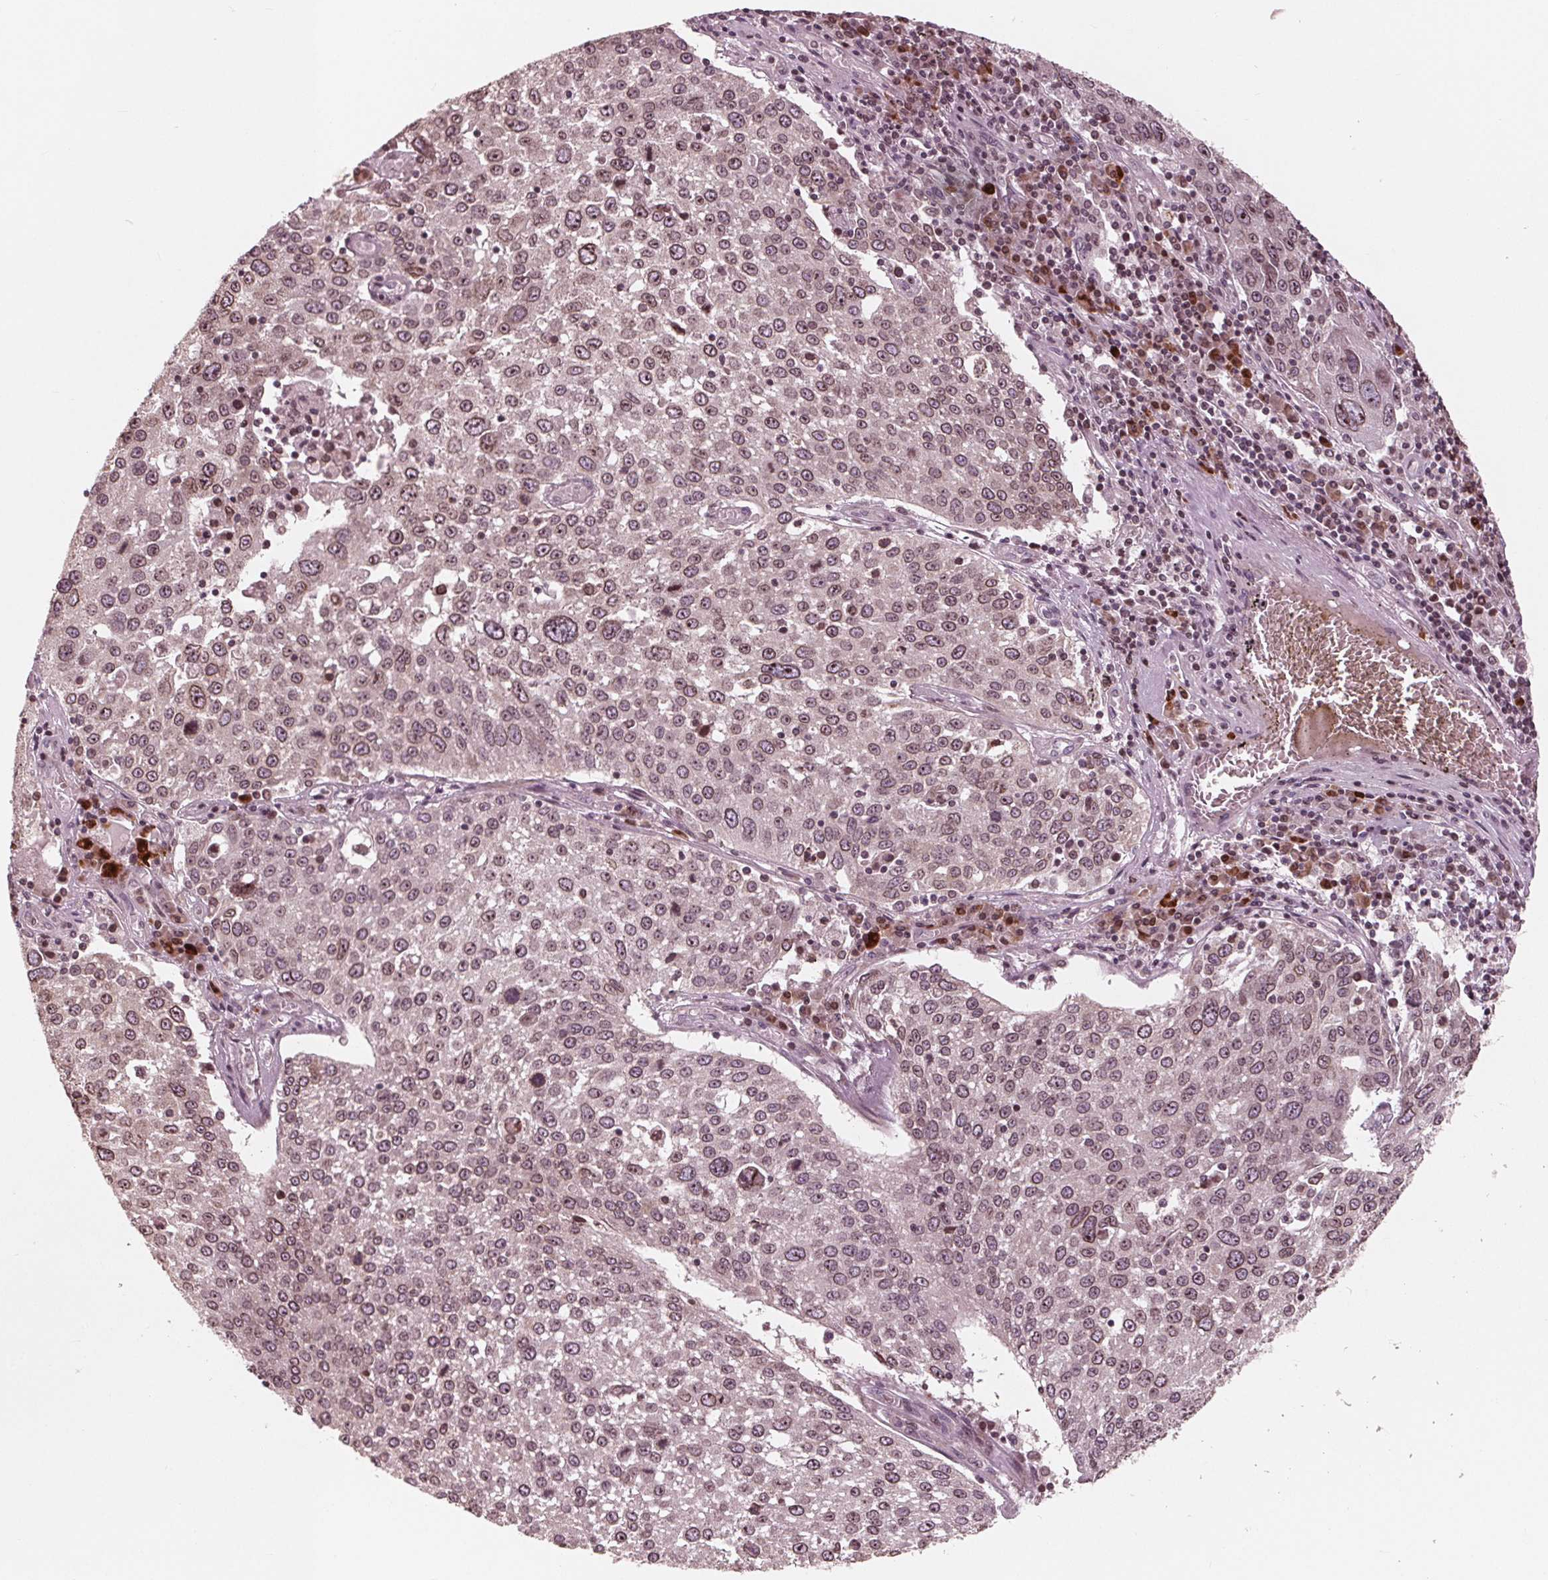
{"staining": {"intensity": "moderate", "quantity": ">75%", "location": "cytoplasmic/membranous,nuclear"}, "tissue": "lung cancer", "cell_type": "Tumor cells", "image_type": "cancer", "snomed": [{"axis": "morphology", "description": "Squamous cell carcinoma, NOS"}, {"axis": "topography", "description": "Lung"}], "caption": "Human lung cancer (squamous cell carcinoma) stained for a protein (brown) demonstrates moderate cytoplasmic/membranous and nuclear positive staining in approximately >75% of tumor cells.", "gene": "NUP210", "patient": {"sex": "male", "age": 65}}